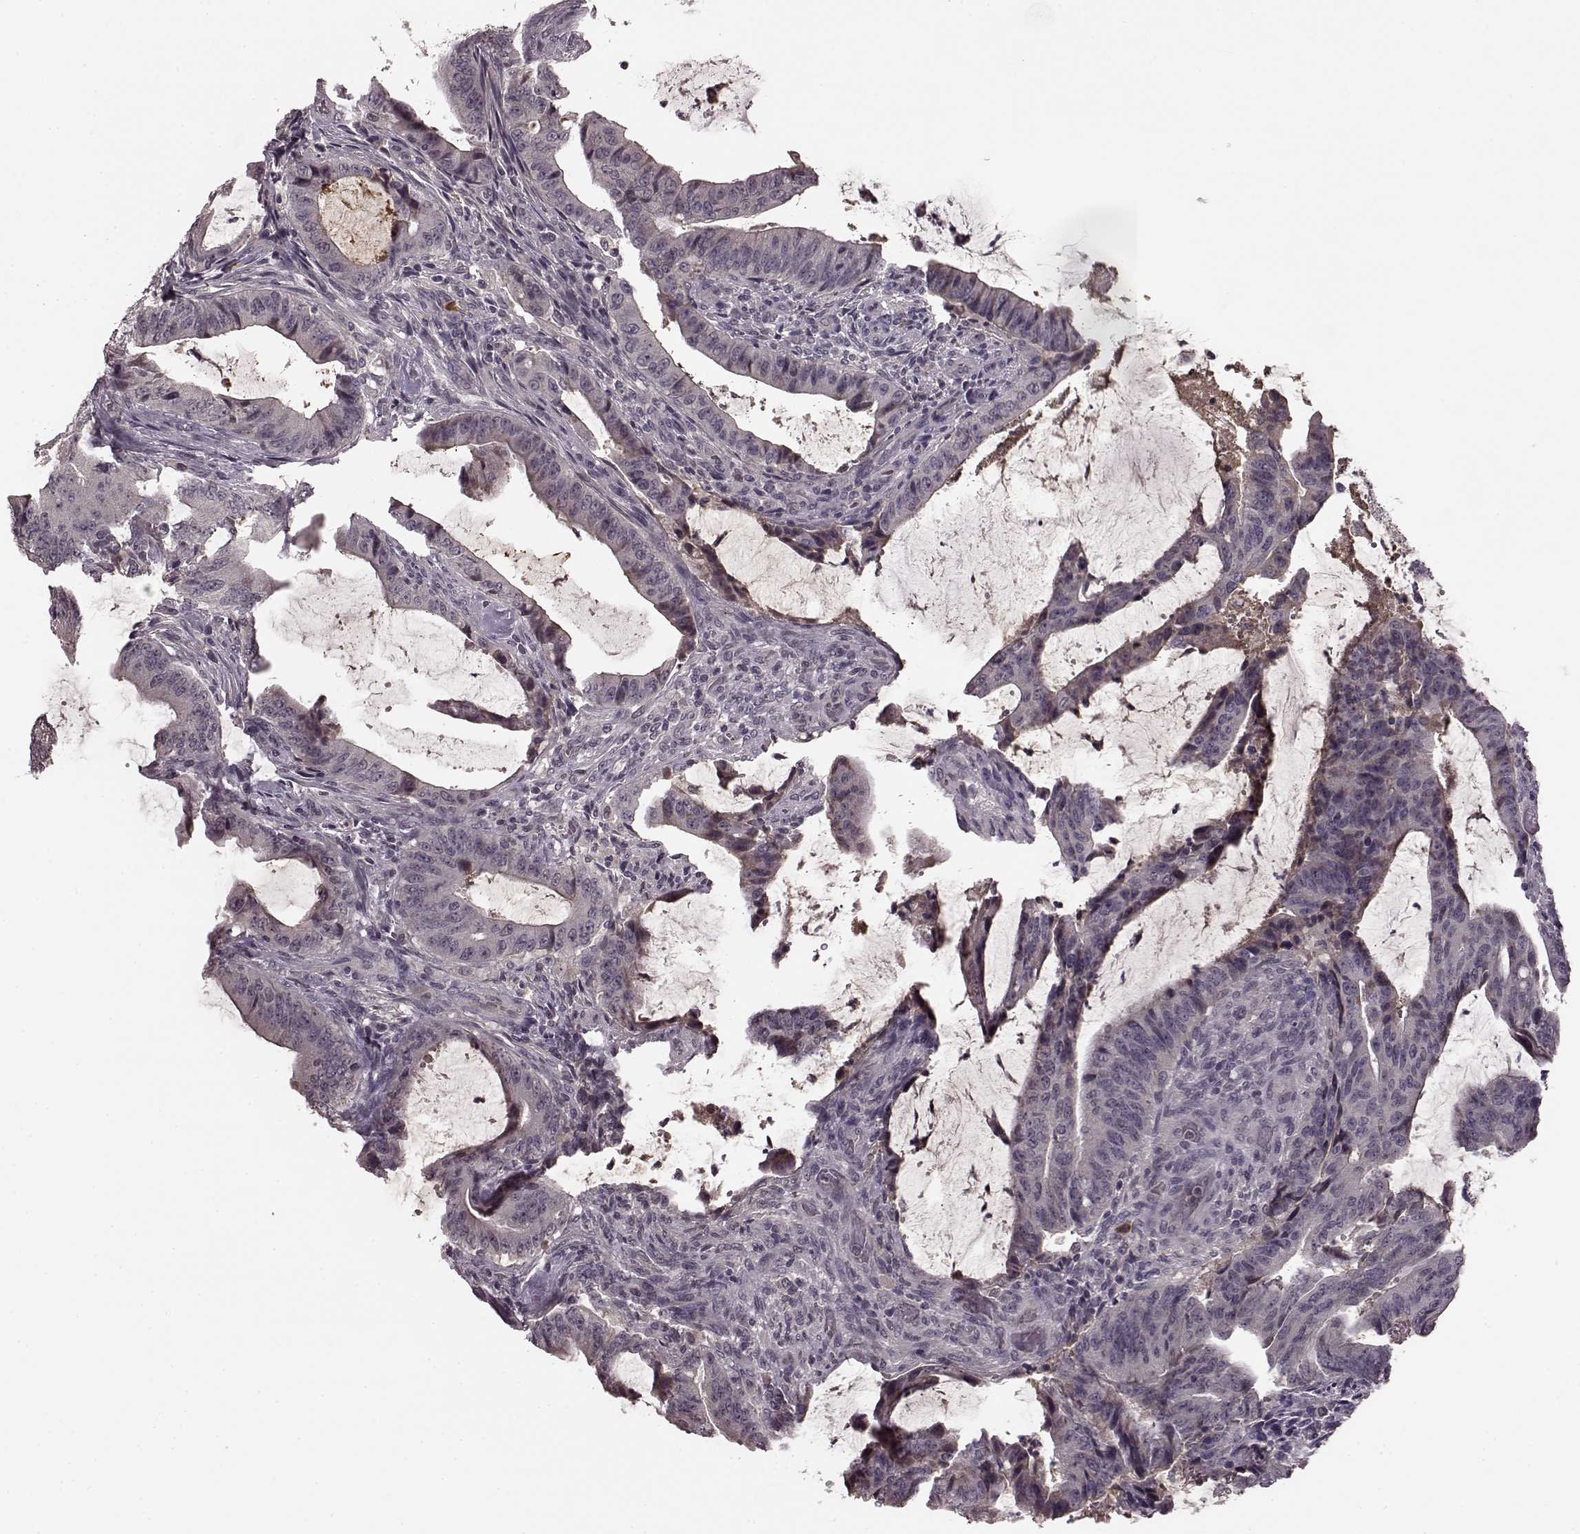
{"staining": {"intensity": "negative", "quantity": "none", "location": "none"}, "tissue": "colorectal cancer", "cell_type": "Tumor cells", "image_type": "cancer", "snomed": [{"axis": "morphology", "description": "Adenocarcinoma, NOS"}, {"axis": "topography", "description": "Colon"}], "caption": "High power microscopy histopathology image of an IHC photomicrograph of adenocarcinoma (colorectal), revealing no significant staining in tumor cells. (DAB (3,3'-diaminobenzidine) immunohistochemistry (IHC), high magnification).", "gene": "NRL", "patient": {"sex": "female", "age": 43}}